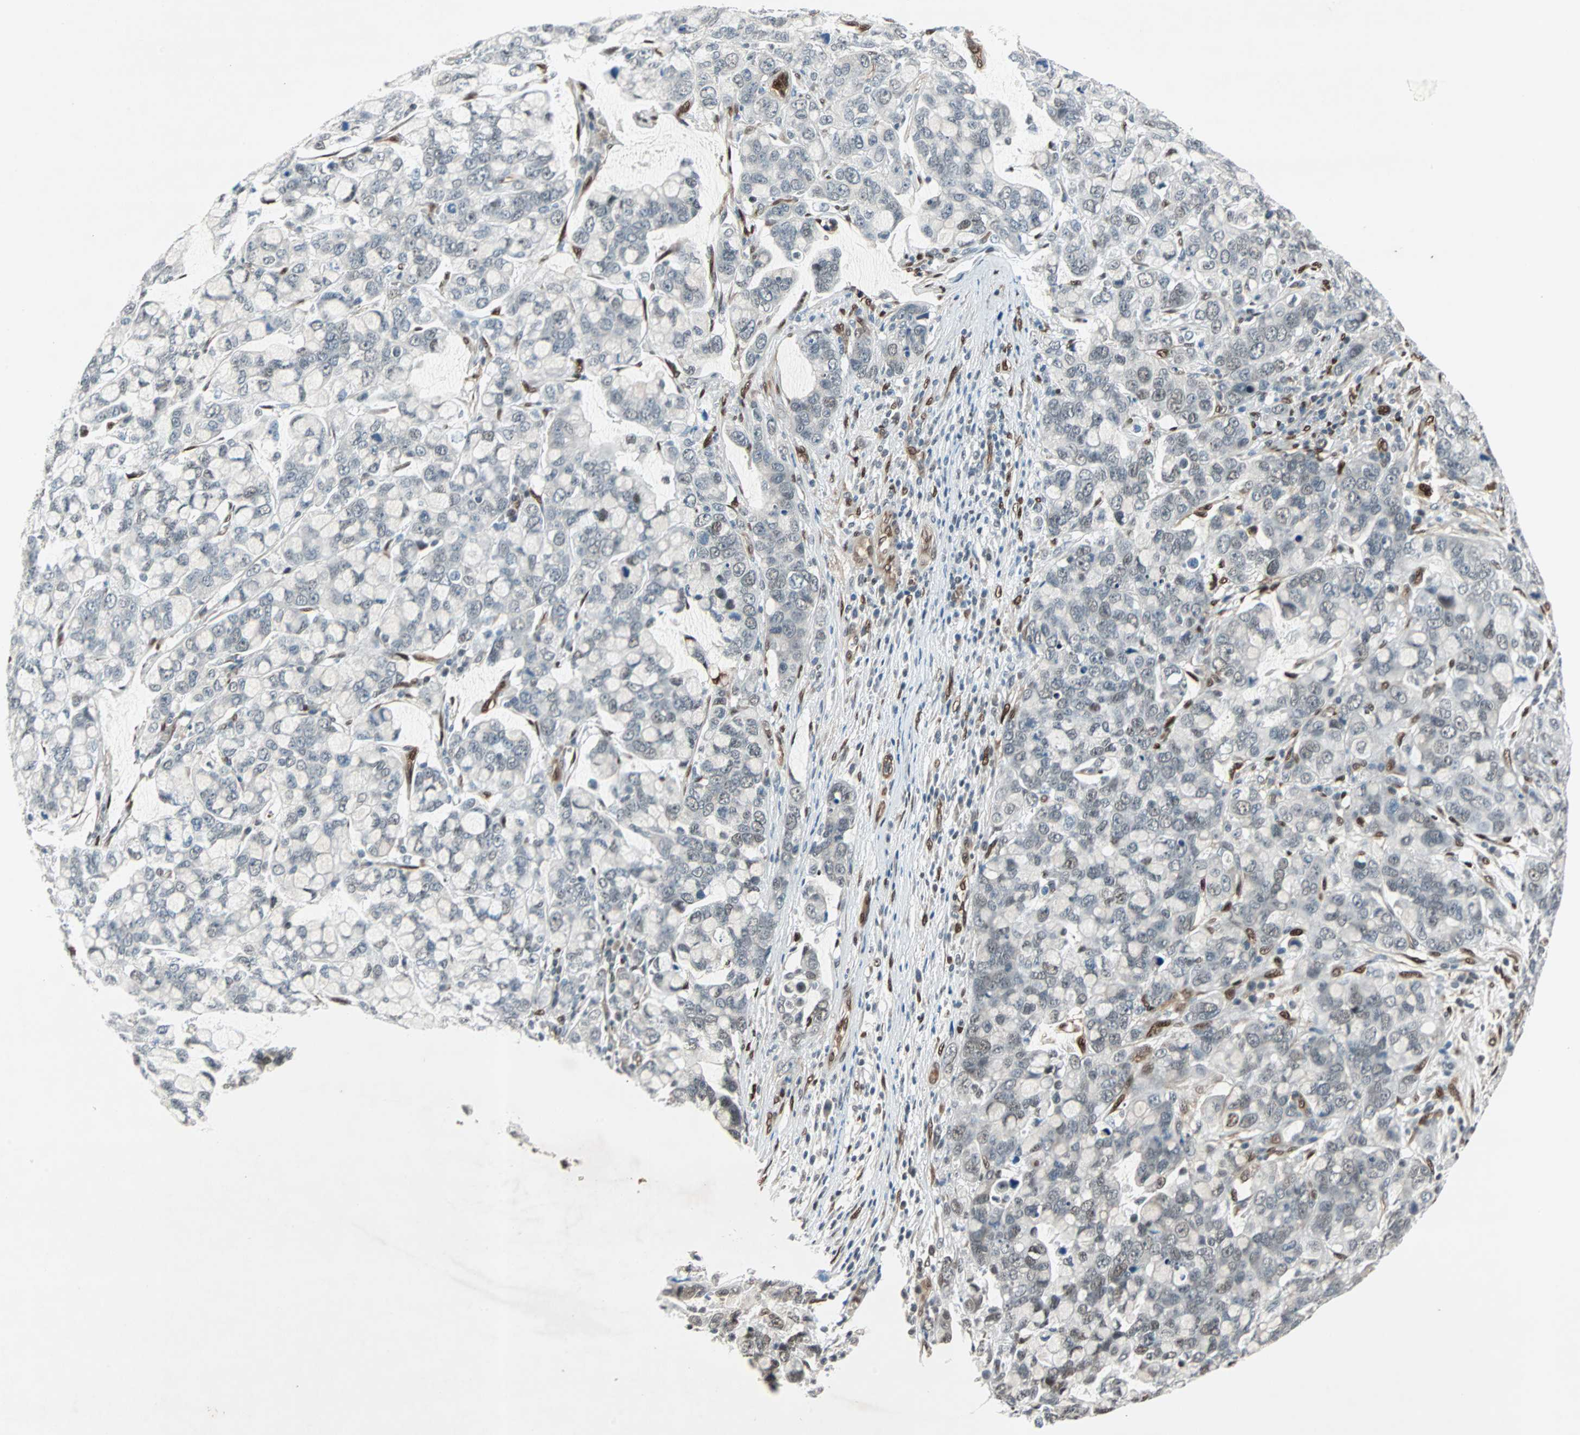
{"staining": {"intensity": "weak", "quantity": "<25%", "location": "nuclear"}, "tissue": "stomach cancer", "cell_type": "Tumor cells", "image_type": "cancer", "snomed": [{"axis": "morphology", "description": "Adenocarcinoma, NOS"}, {"axis": "topography", "description": "Stomach, lower"}], "caption": "Immunohistochemistry image of neoplastic tissue: adenocarcinoma (stomach) stained with DAB (3,3'-diaminobenzidine) demonstrates no significant protein positivity in tumor cells. (DAB (3,3'-diaminobenzidine) immunohistochemistry visualized using brightfield microscopy, high magnification).", "gene": "WWTR1", "patient": {"sex": "male", "age": 84}}